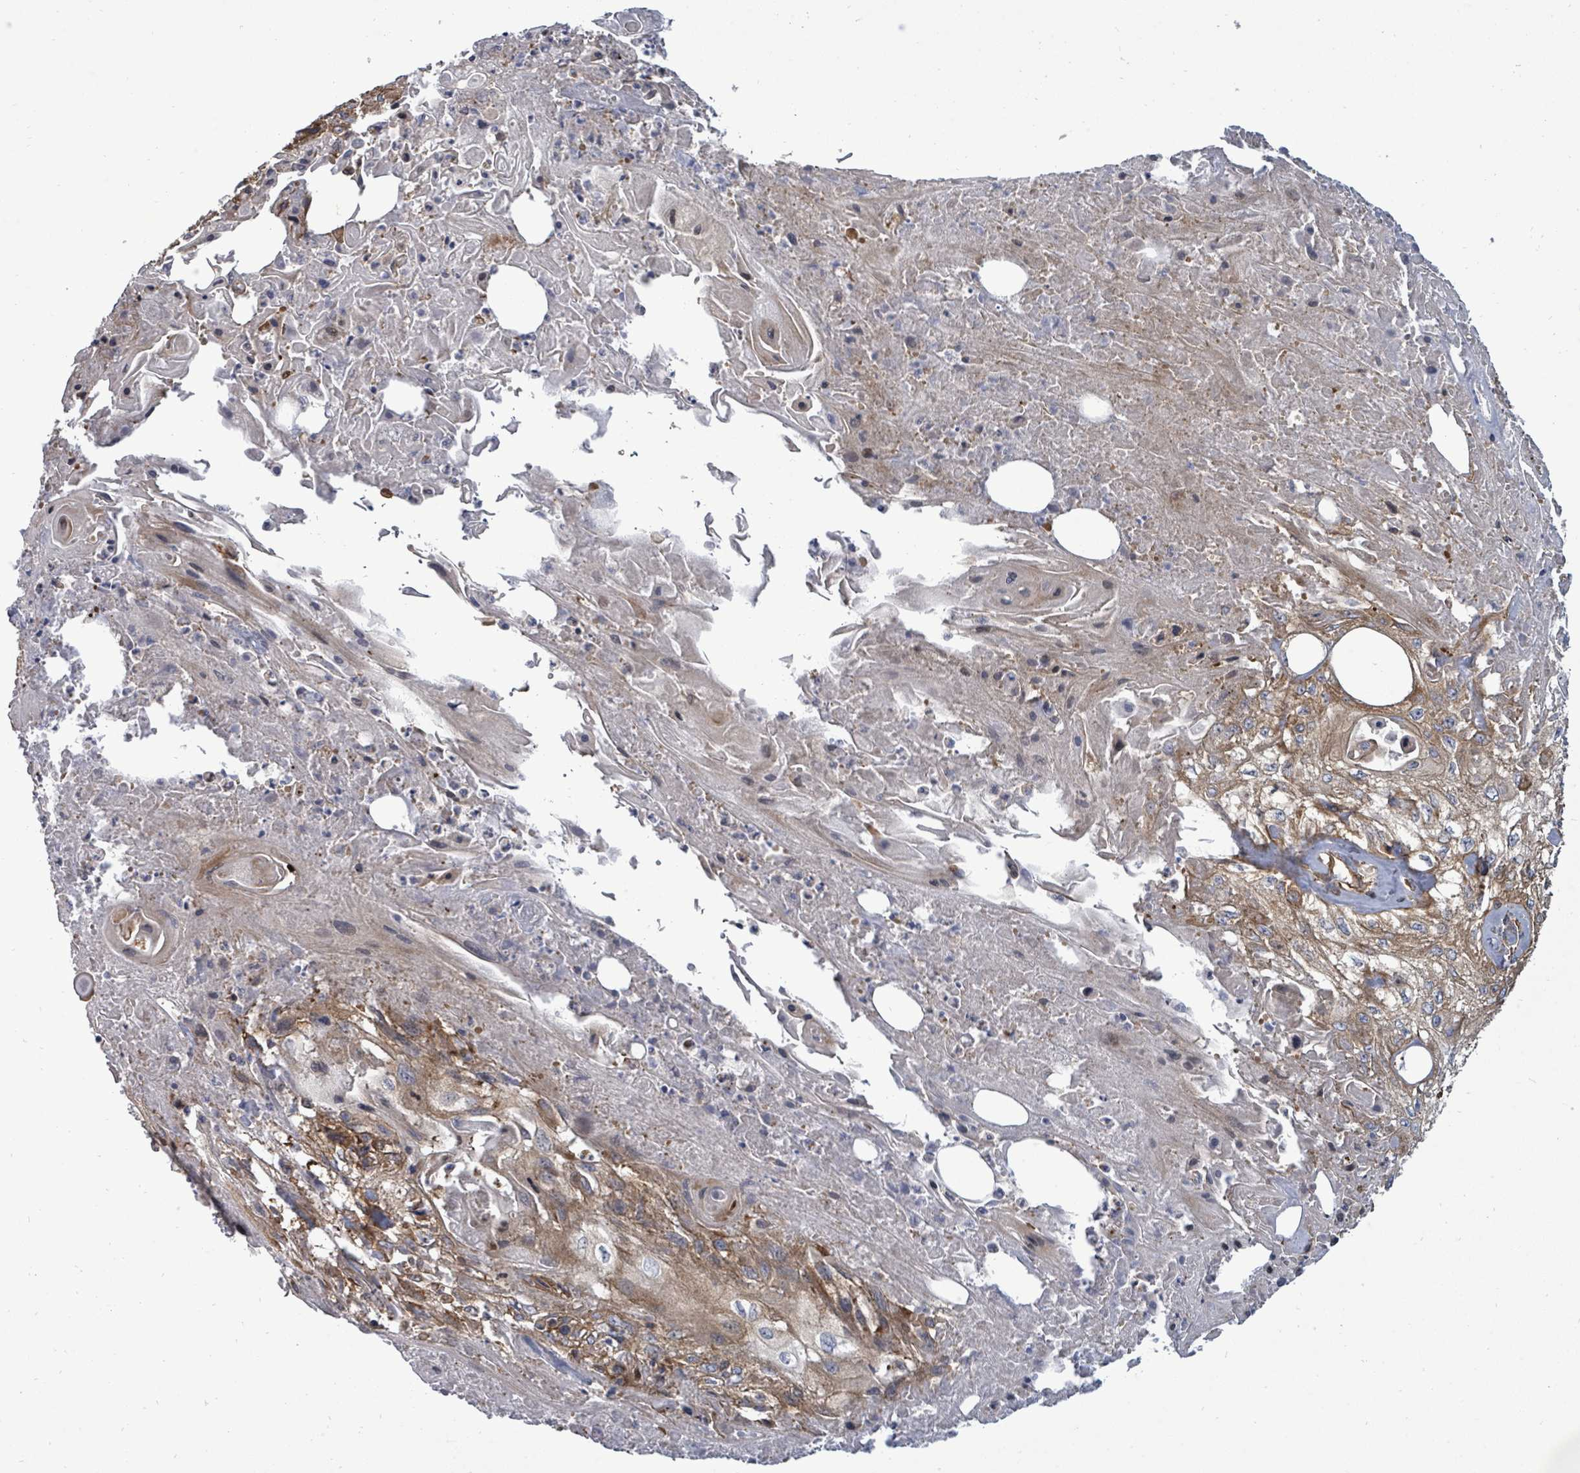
{"staining": {"intensity": "strong", "quantity": "25%-75%", "location": "cytoplasmic/membranous"}, "tissue": "skin cancer", "cell_type": "Tumor cells", "image_type": "cancer", "snomed": [{"axis": "morphology", "description": "Squamous cell carcinoma, NOS"}, {"axis": "morphology", "description": "Squamous cell carcinoma, metastatic, NOS"}, {"axis": "topography", "description": "Skin"}, {"axis": "topography", "description": "Lymph node"}], "caption": "A high amount of strong cytoplasmic/membranous expression is identified in about 25%-75% of tumor cells in skin cancer tissue.", "gene": "EIF3C", "patient": {"sex": "male", "age": 75}}